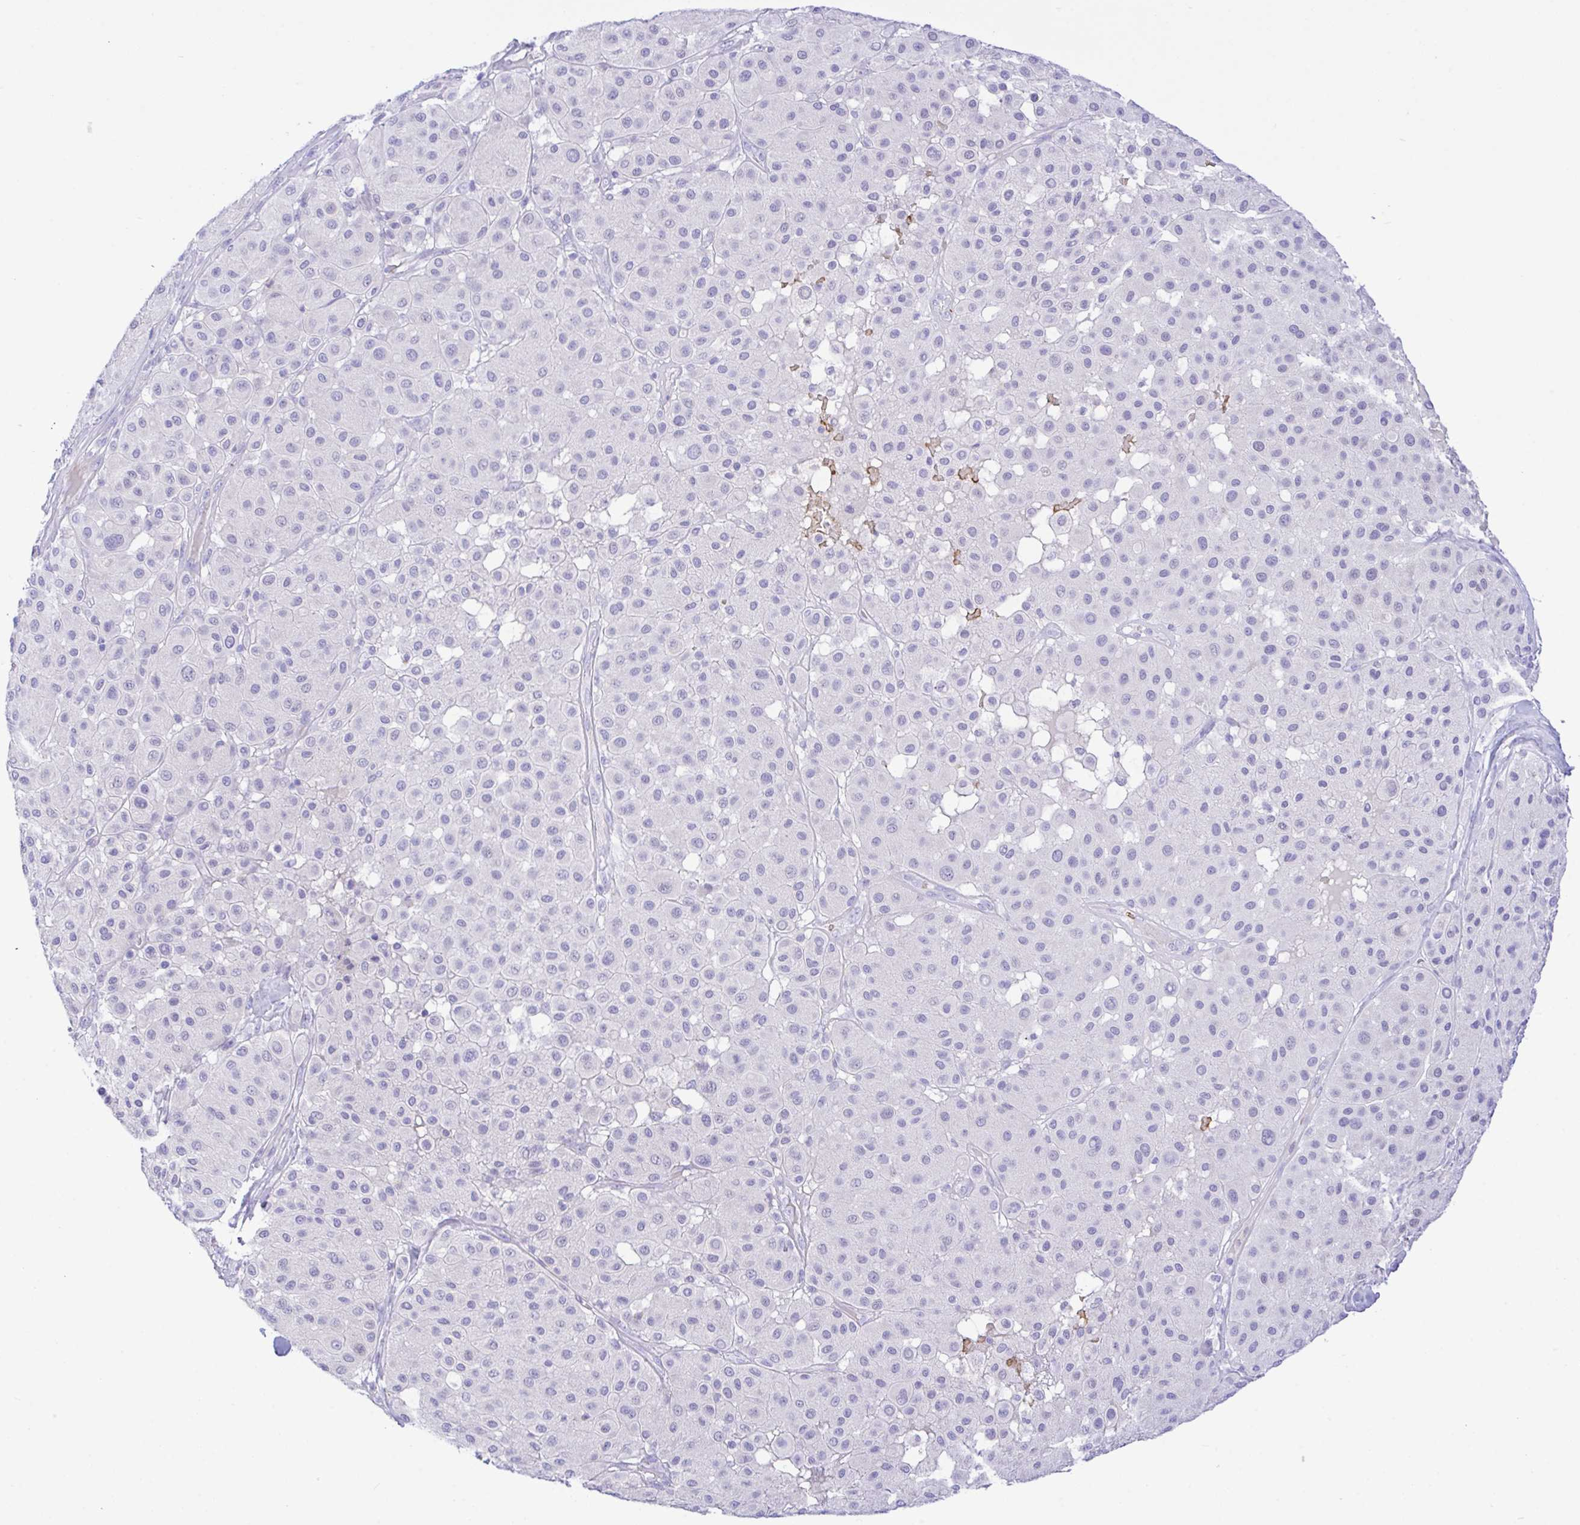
{"staining": {"intensity": "negative", "quantity": "none", "location": "none"}, "tissue": "melanoma", "cell_type": "Tumor cells", "image_type": "cancer", "snomed": [{"axis": "morphology", "description": "Malignant melanoma, Metastatic site"}, {"axis": "topography", "description": "Smooth muscle"}], "caption": "Tumor cells show no significant staining in melanoma.", "gene": "ZNF221", "patient": {"sex": "male", "age": 41}}